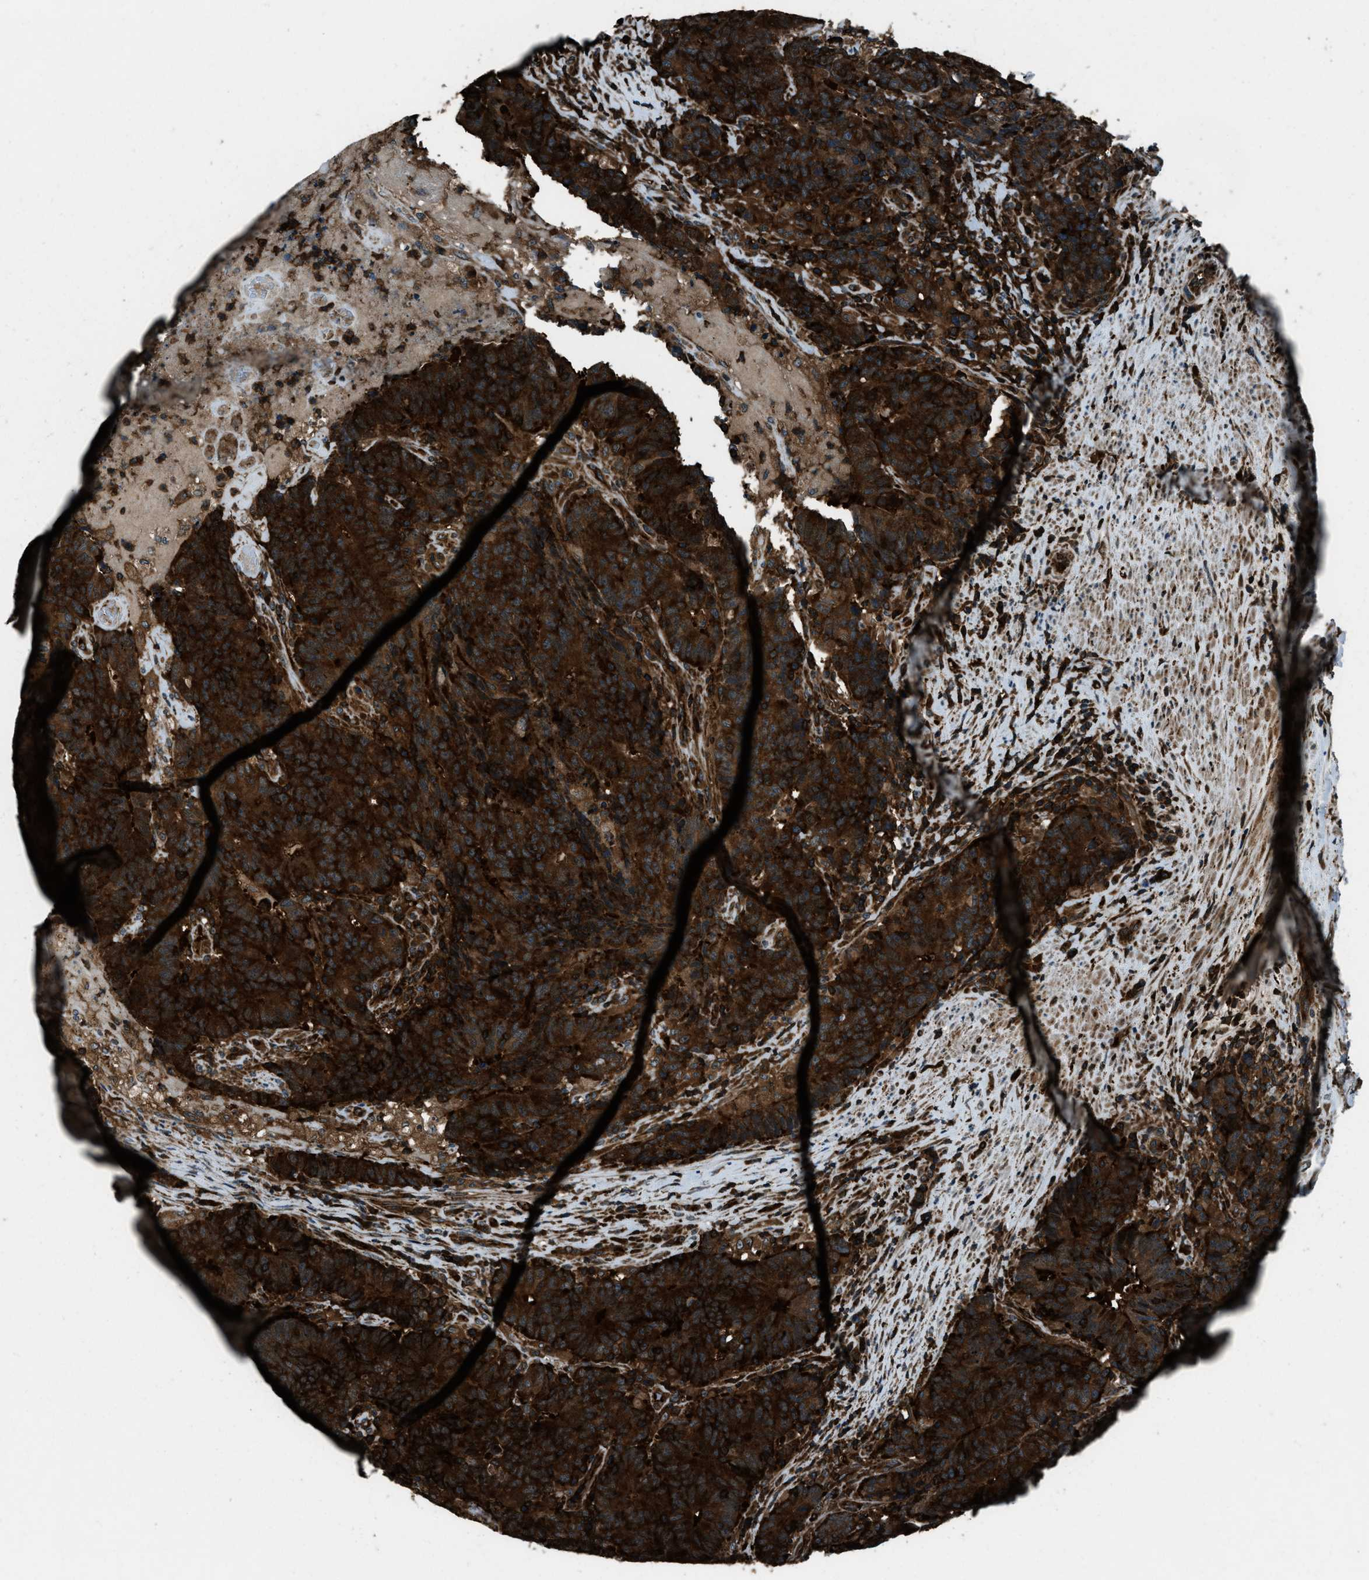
{"staining": {"intensity": "strong", "quantity": ">75%", "location": "cytoplasmic/membranous,nuclear"}, "tissue": "colorectal cancer", "cell_type": "Tumor cells", "image_type": "cancer", "snomed": [{"axis": "morphology", "description": "Normal tissue, NOS"}, {"axis": "morphology", "description": "Adenocarcinoma, NOS"}, {"axis": "topography", "description": "Colon"}], "caption": "DAB (3,3'-diaminobenzidine) immunohistochemical staining of adenocarcinoma (colorectal) exhibits strong cytoplasmic/membranous and nuclear protein expression in about >75% of tumor cells. (brown staining indicates protein expression, while blue staining denotes nuclei).", "gene": "SNX30", "patient": {"sex": "female", "age": 75}}